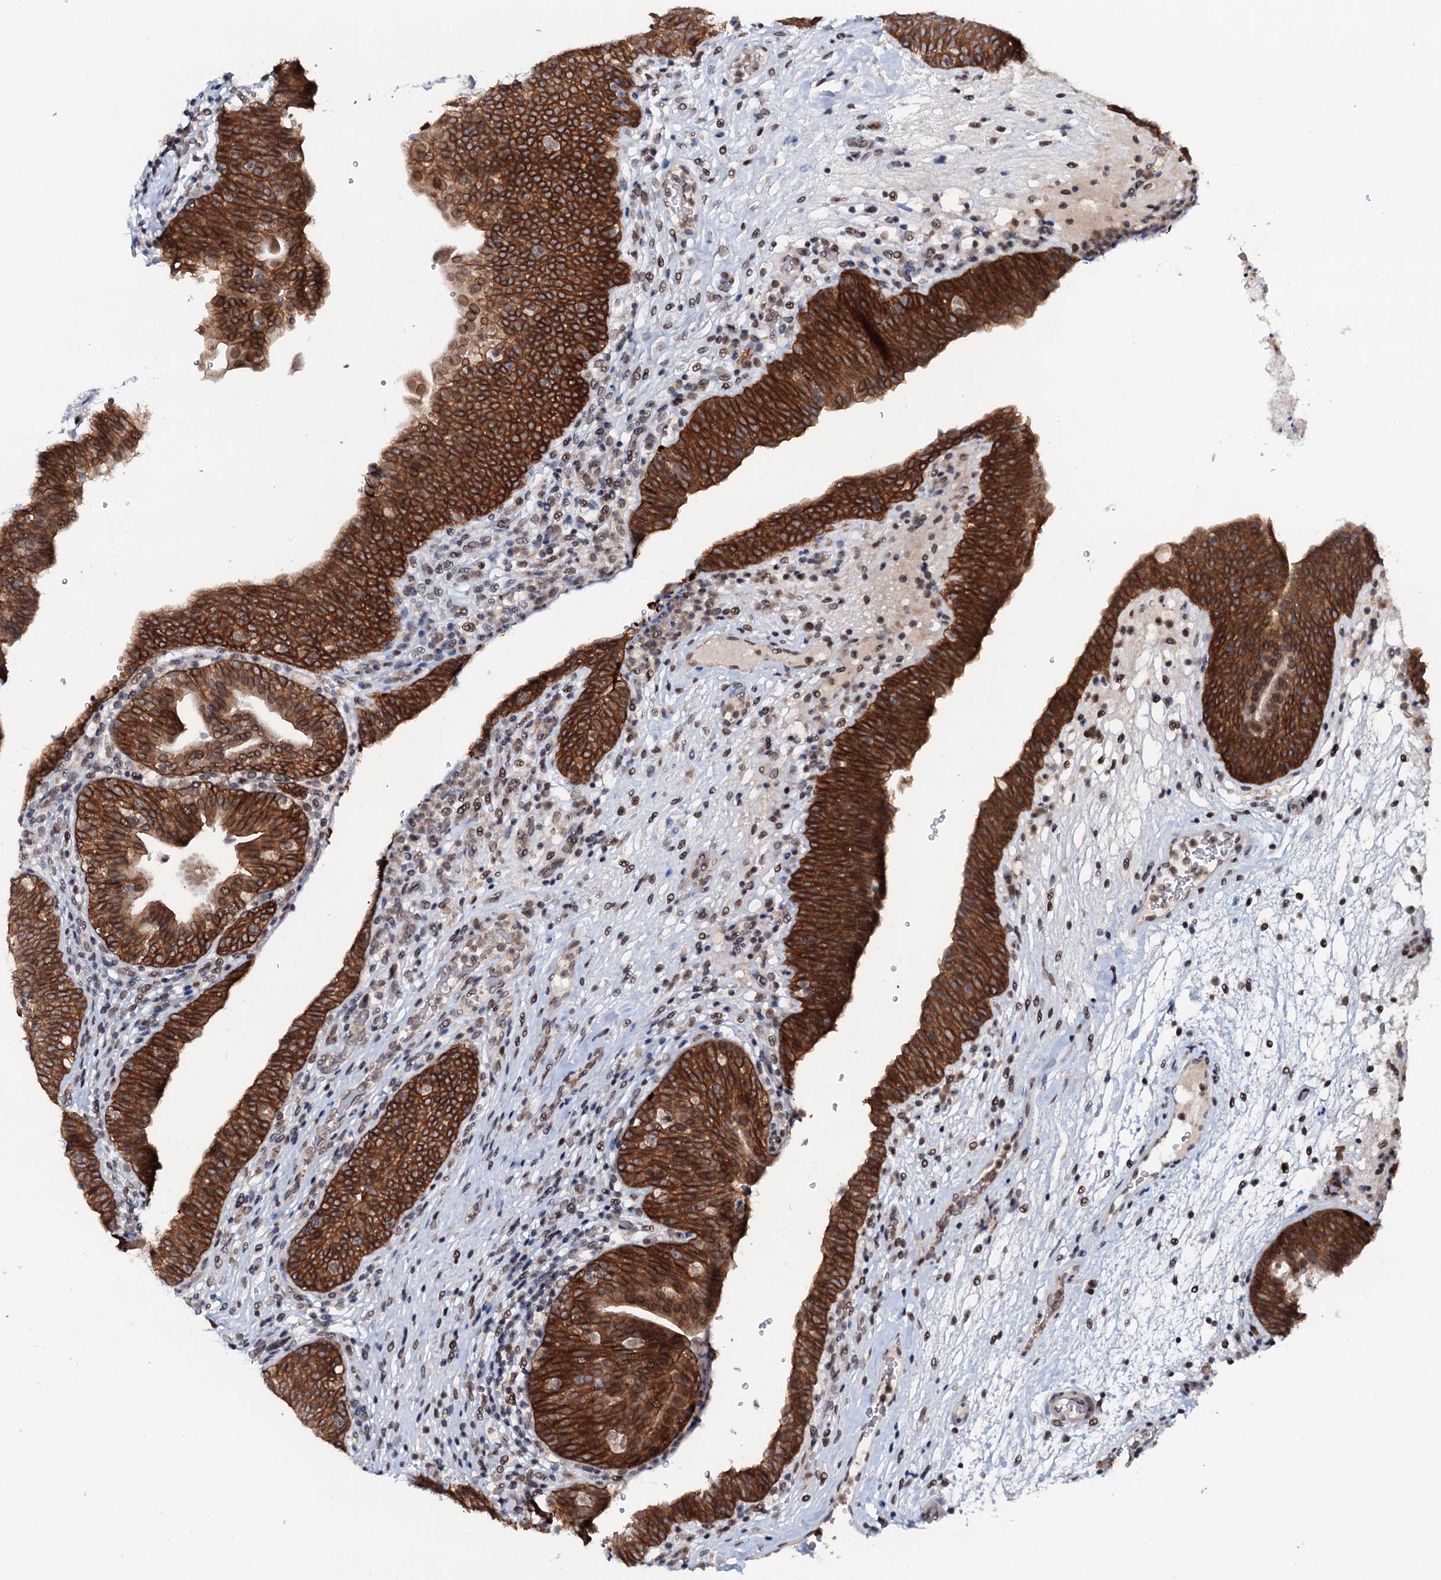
{"staining": {"intensity": "strong", "quantity": ">75%", "location": "cytoplasmic/membranous,nuclear"}, "tissue": "urinary bladder", "cell_type": "Urothelial cells", "image_type": "normal", "snomed": [{"axis": "morphology", "description": "Normal tissue, NOS"}, {"axis": "topography", "description": "Urinary bladder"}], "caption": "Unremarkable urinary bladder displays strong cytoplasmic/membranous,nuclear positivity in about >75% of urothelial cells Immunohistochemistry stains the protein of interest in brown and the nuclei are stained blue..", "gene": "SNTA1", "patient": {"sex": "male", "age": 71}}